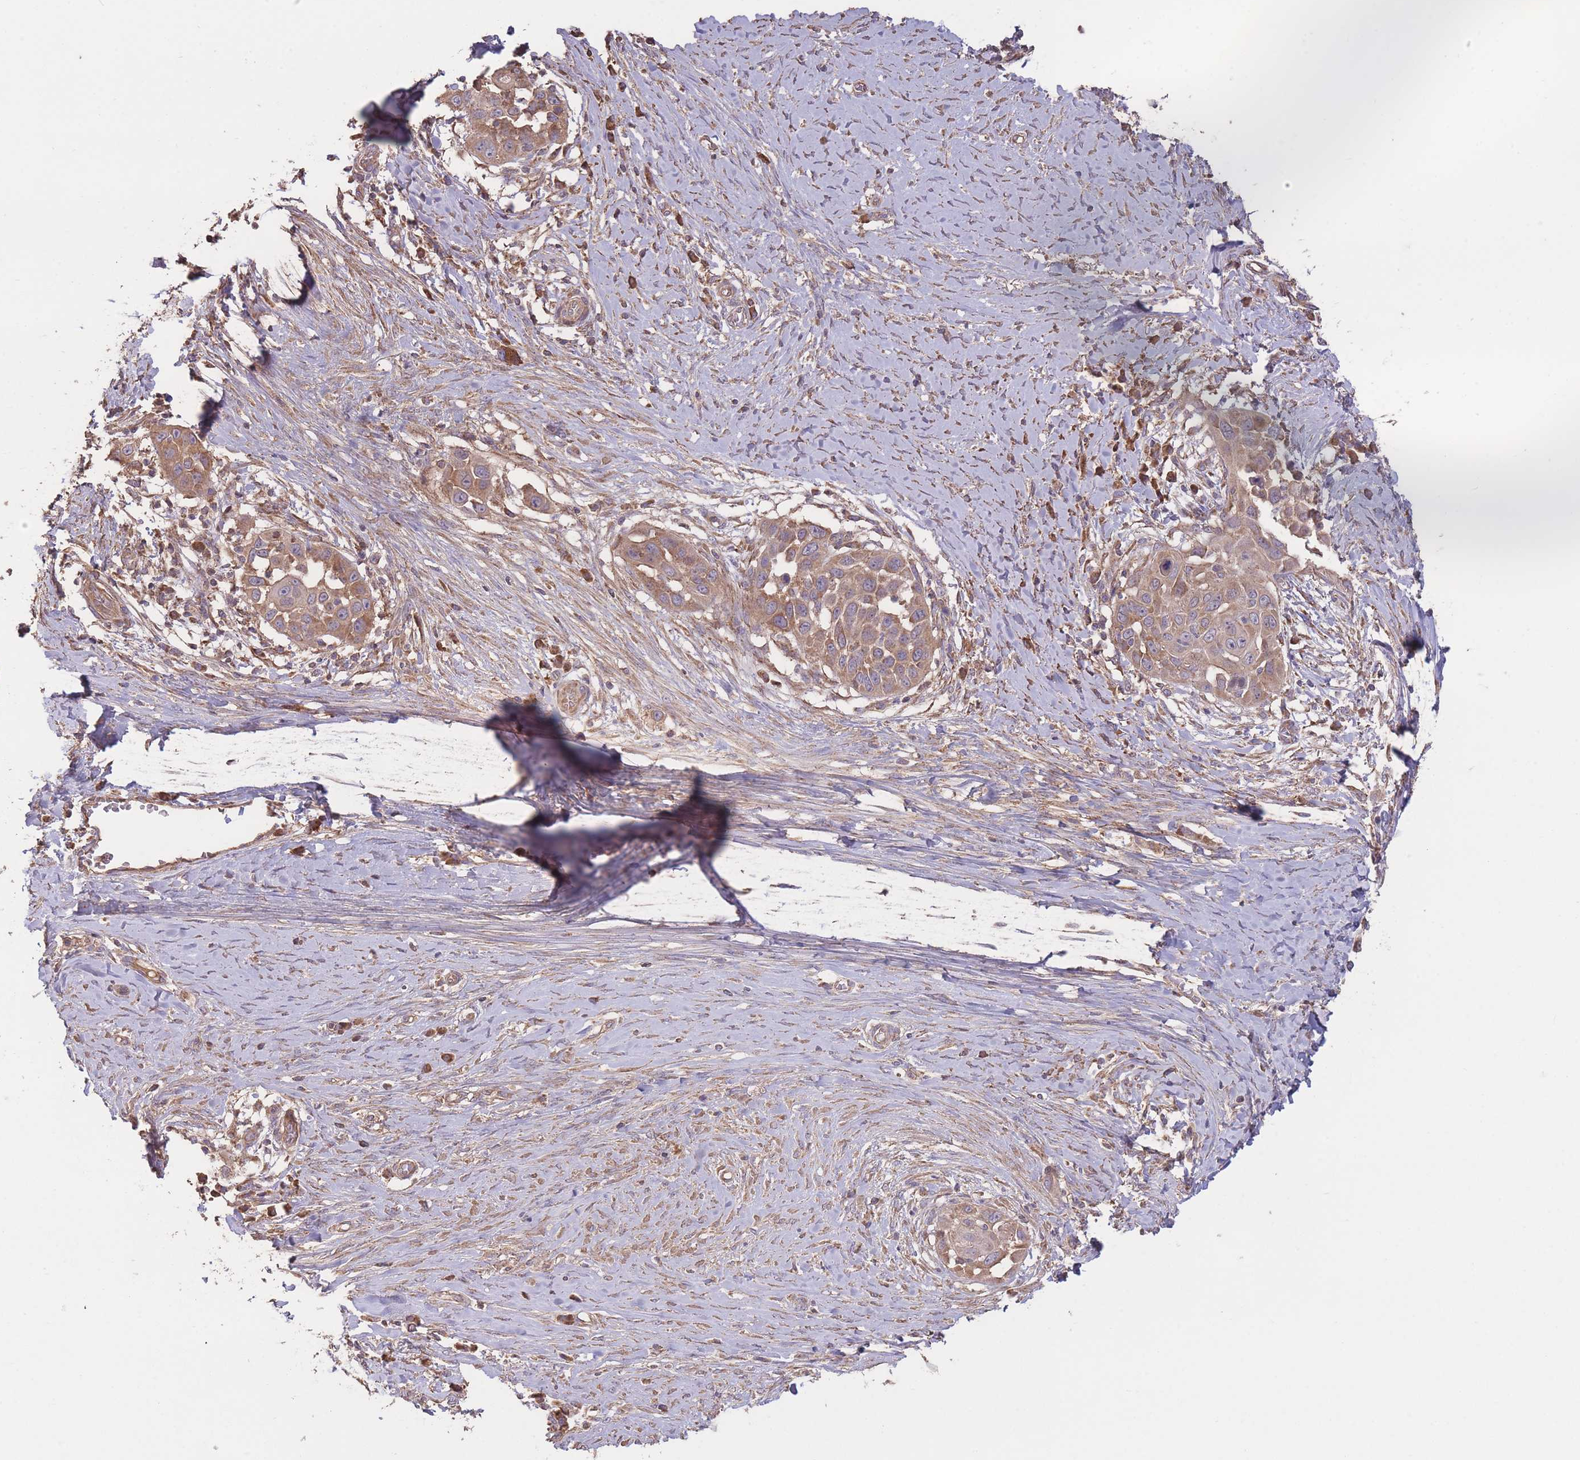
{"staining": {"intensity": "moderate", "quantity": ">75%", "location": "cytoplasmic/membranous"}, "tissue": "skin cancer", "cell_type": "Tumor cells", "image_type": "cancer", "snomed": [{"axis": "morphology", "description": "Squamous cell carcinoma, NOS"}, {"axis": "topography", "description": "Skin"}], "caption": "A micrograph showing moderate cytoplasmic/membranous positivity in about >75% of tumor cells in skin cancer, as visualized by brown immunohistochemical staining.", "gene": "EEF1AKMT1", "patient": {"sex": "female", "age": 44}}